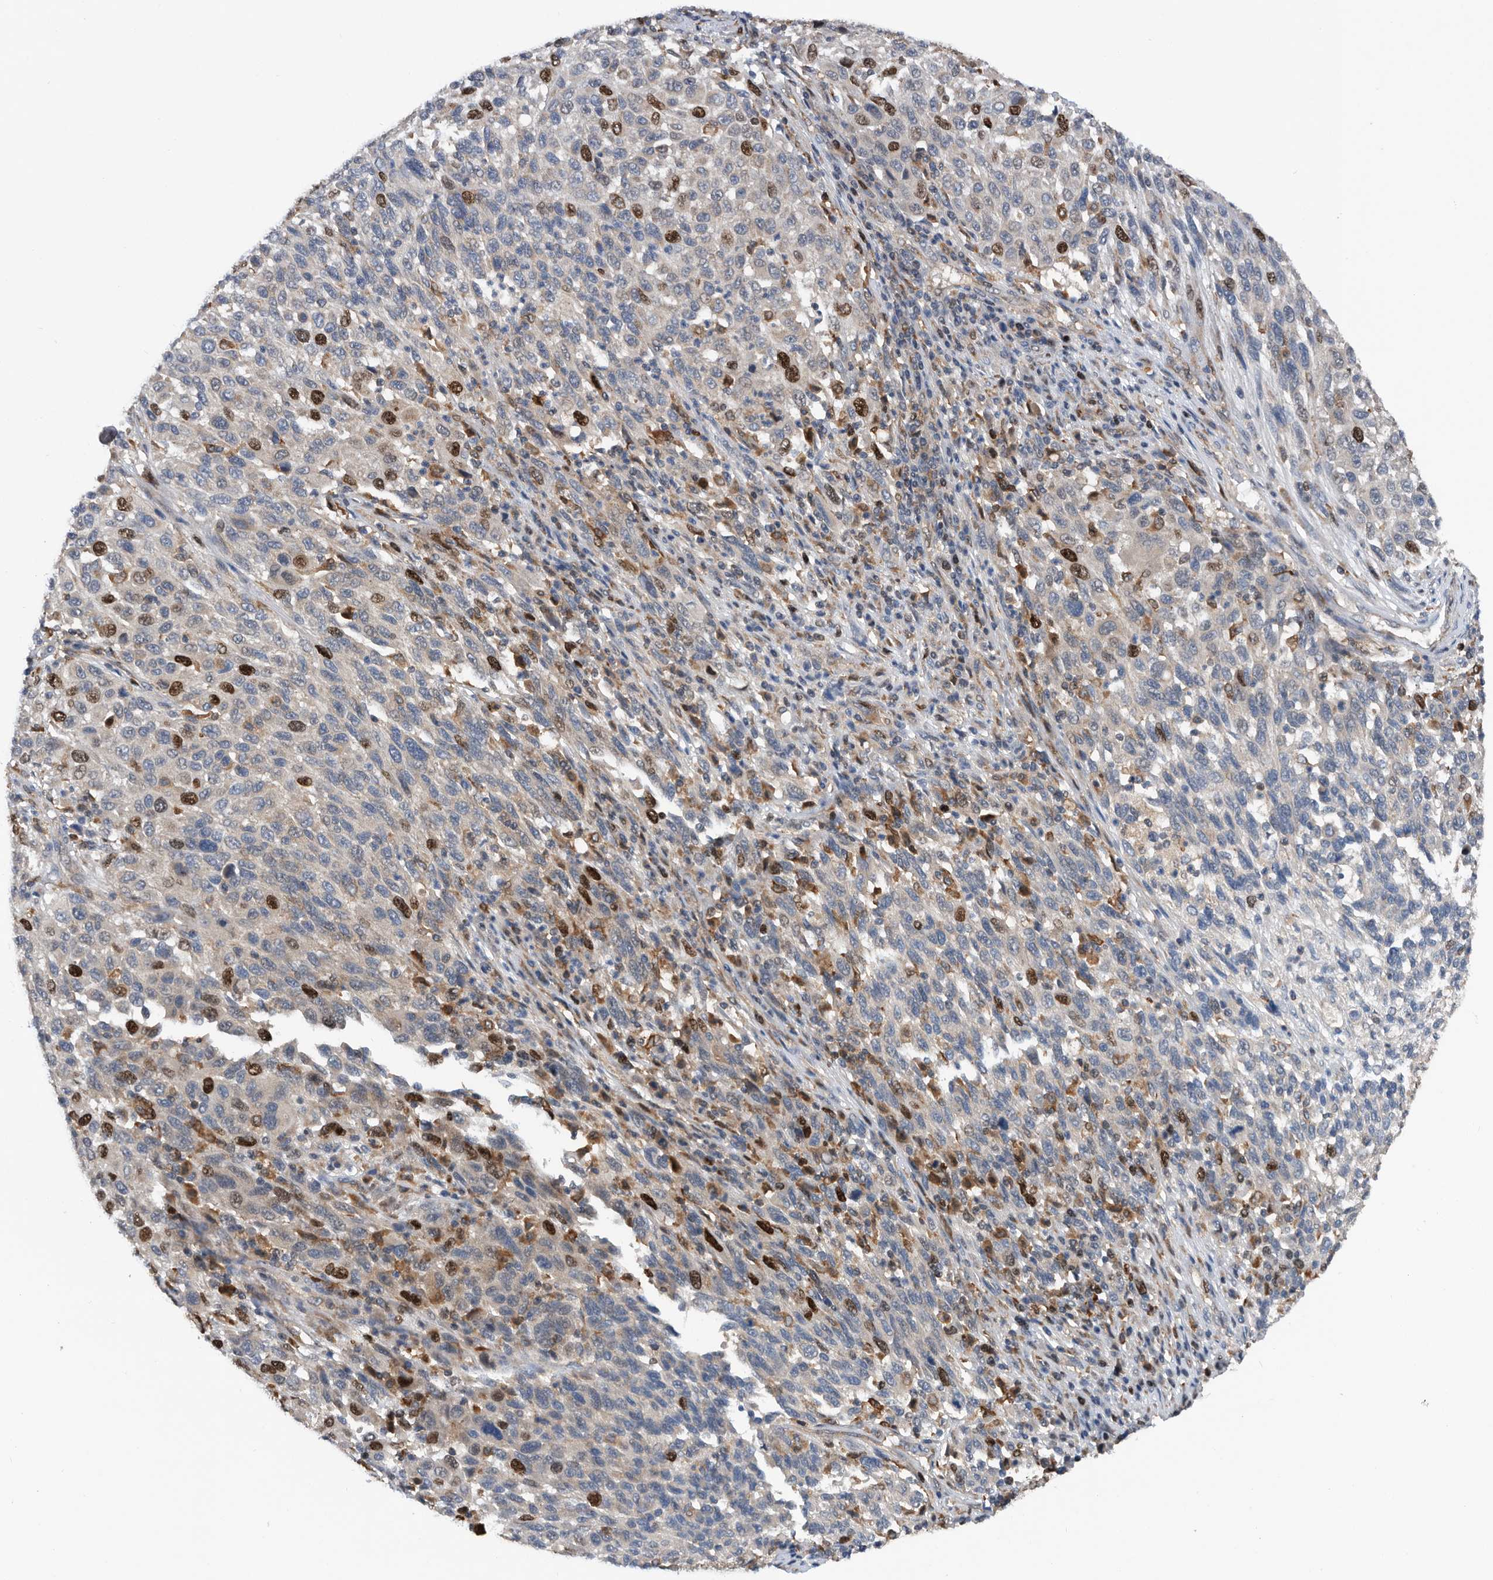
{"staining": {"intensity": "strong", "quantity": "<25%", "location": "nuclear"}, "tissue": "melanoma", "cell_type": "Tumor cells", "image_type": "cancer", "snomed": [{"axis": "morphology", "description": "Malignant melanoma, Metastatic site"}, {"axis": "topography", "description": "Lymph node"}], "caption": "IHC (DAB (3,3'-diaminobenzidine)) staining of malignant melanoma (metastatic site) reveals strong nuclear protein positivity in approximately <25% of tumor cells.", "gene": "ATAD2", "patient": {"sex": "male", "age": 61}}